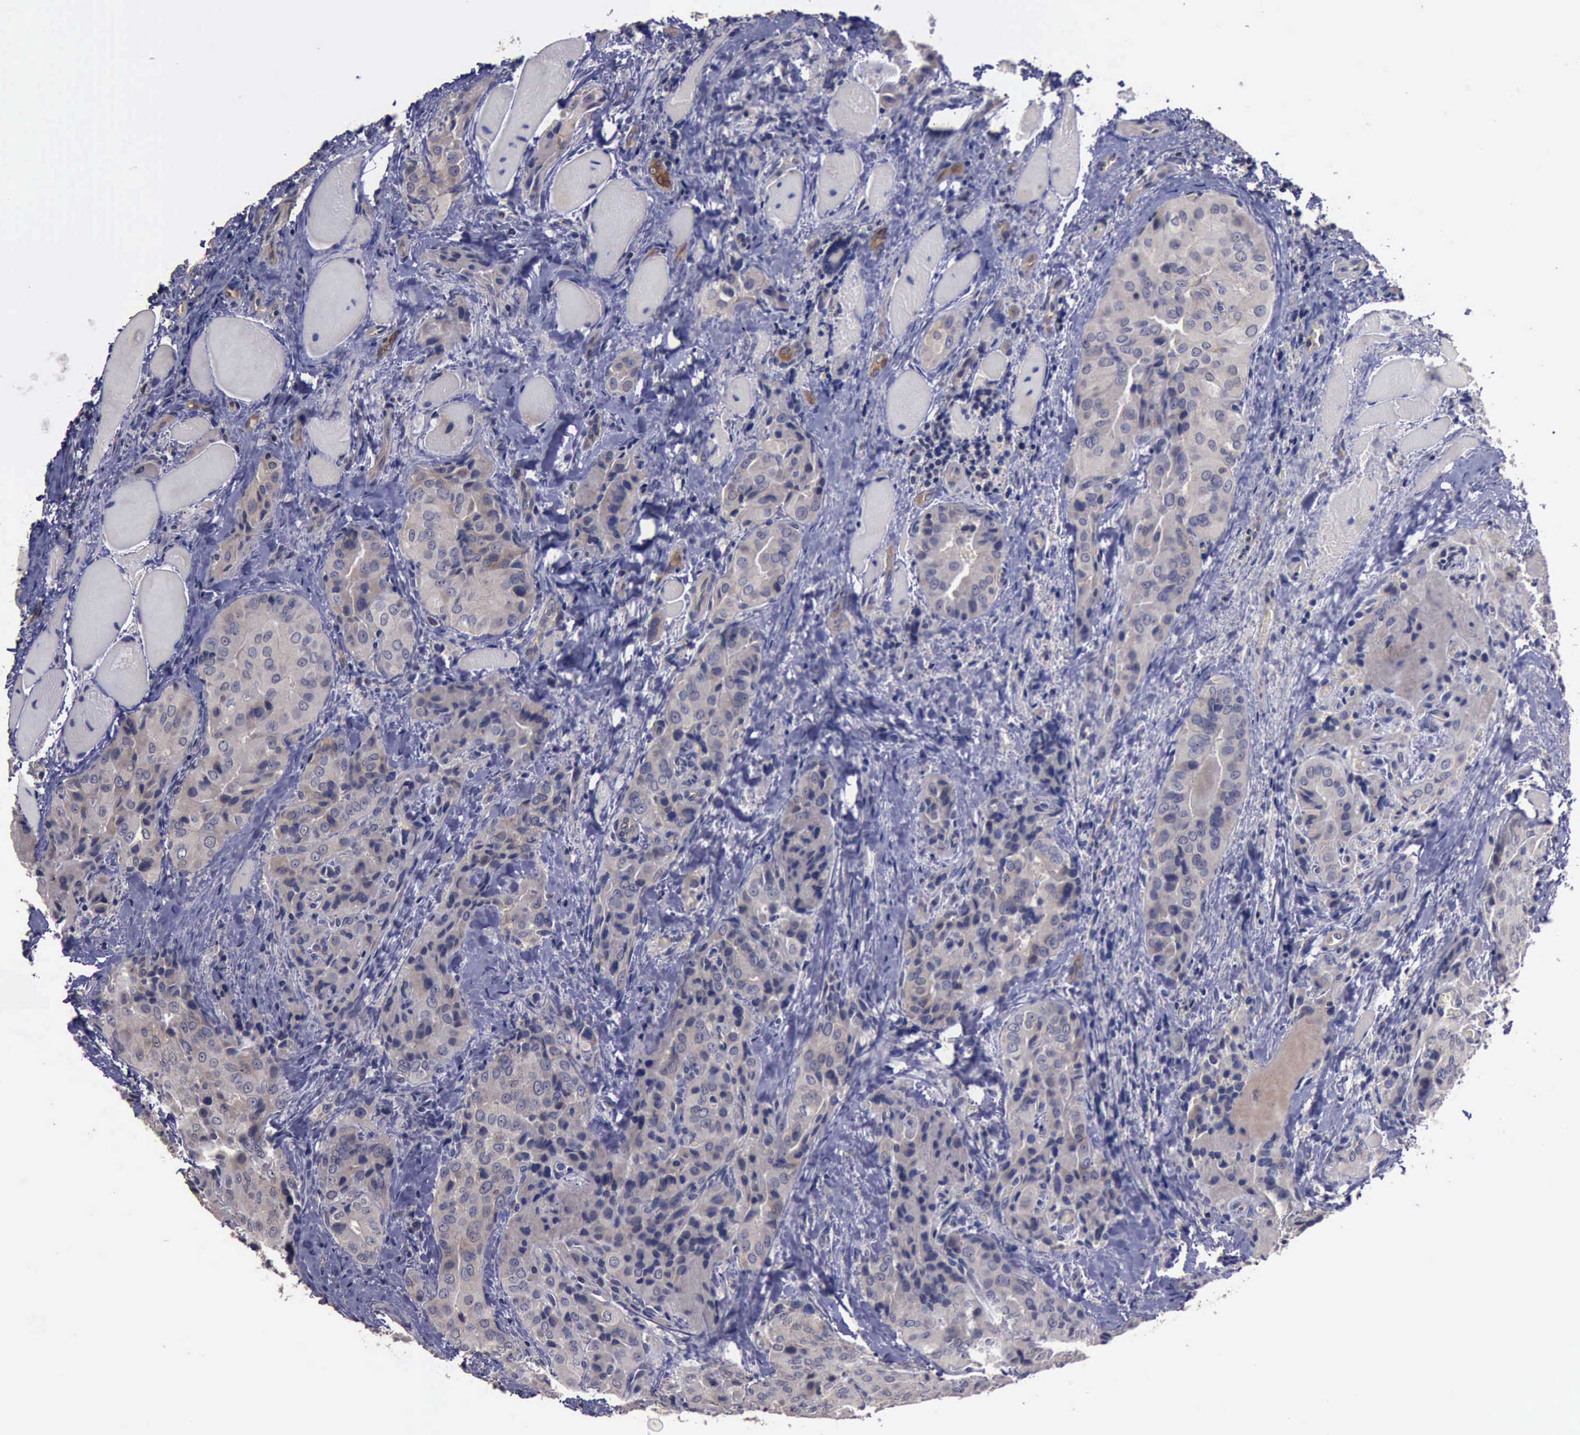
{"staining": {"intensity": "negative", "quantity": "none", "location": "none"}, "tissue": "thyroid cancer", "cell_type": "Tumor cells", "image_type": "cancer", "snomed": [{"axis": "morphology", "description": "Papillary adenocarcinoma, NOS"}, {"axis": "topography", "description": "Thyroid gland"}], "caption": "Tumor cells show no significant expression in thyroid cancer (papillary adenocarcinoma).", "gene": "CRKL", "patient": {"sex": "female", "age": 71}}